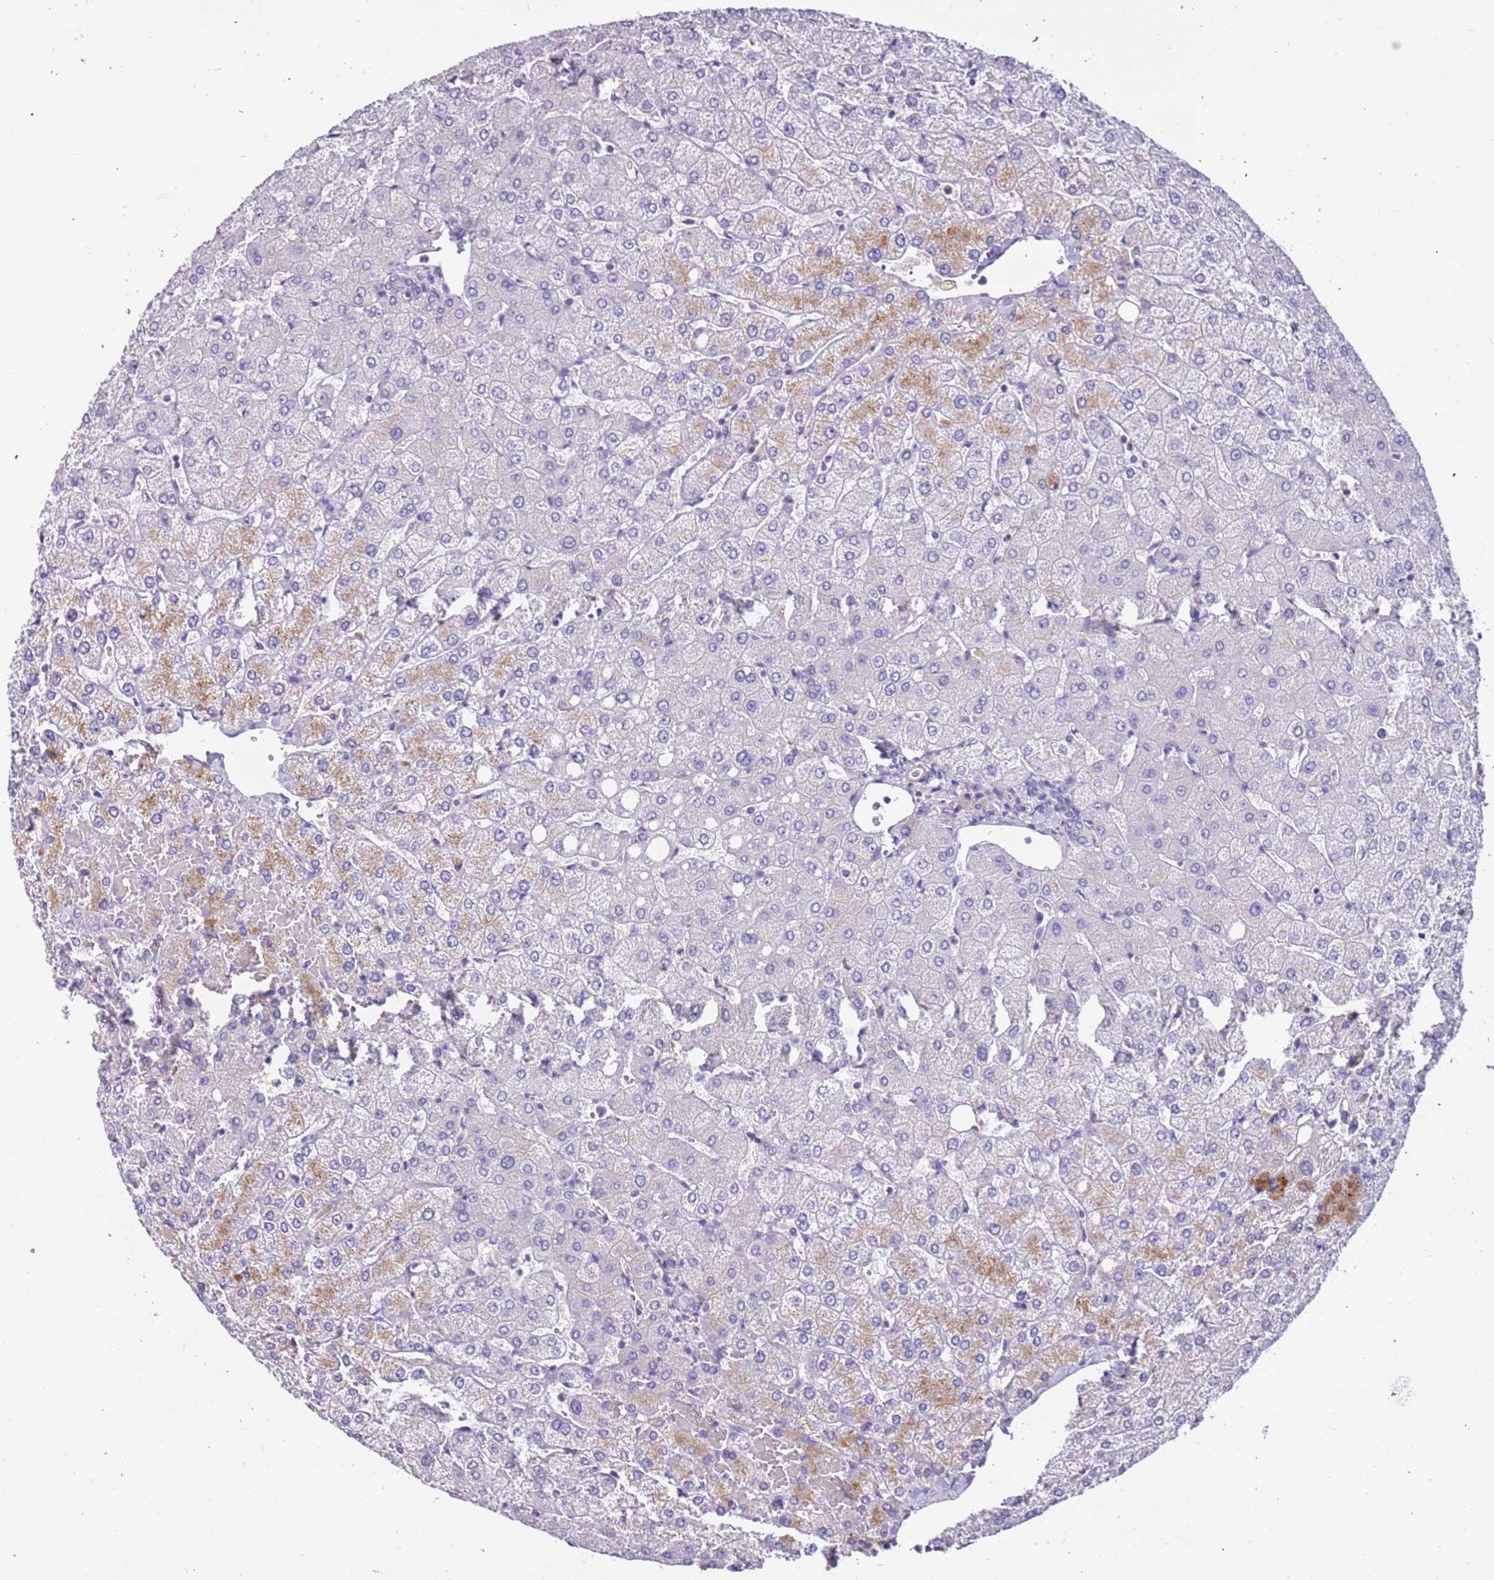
{"staining": {"intensity": "negative", "quantity": "none", "location": "none"}, "tissue": "liver", "cell_type": "Cholangiocytes", "image_type": "normal", "snomed": [{"axis": "morphology", "description": "Normal tissue, NOS"}, {"axis": "topography", "description": "Liver"}], "caption": "This is an immunohistochemistry image of benign liver. There is no expression in cholangiocytes.", "gene": "PCGF2", "patient": {"sex": "female", "age": 54}}